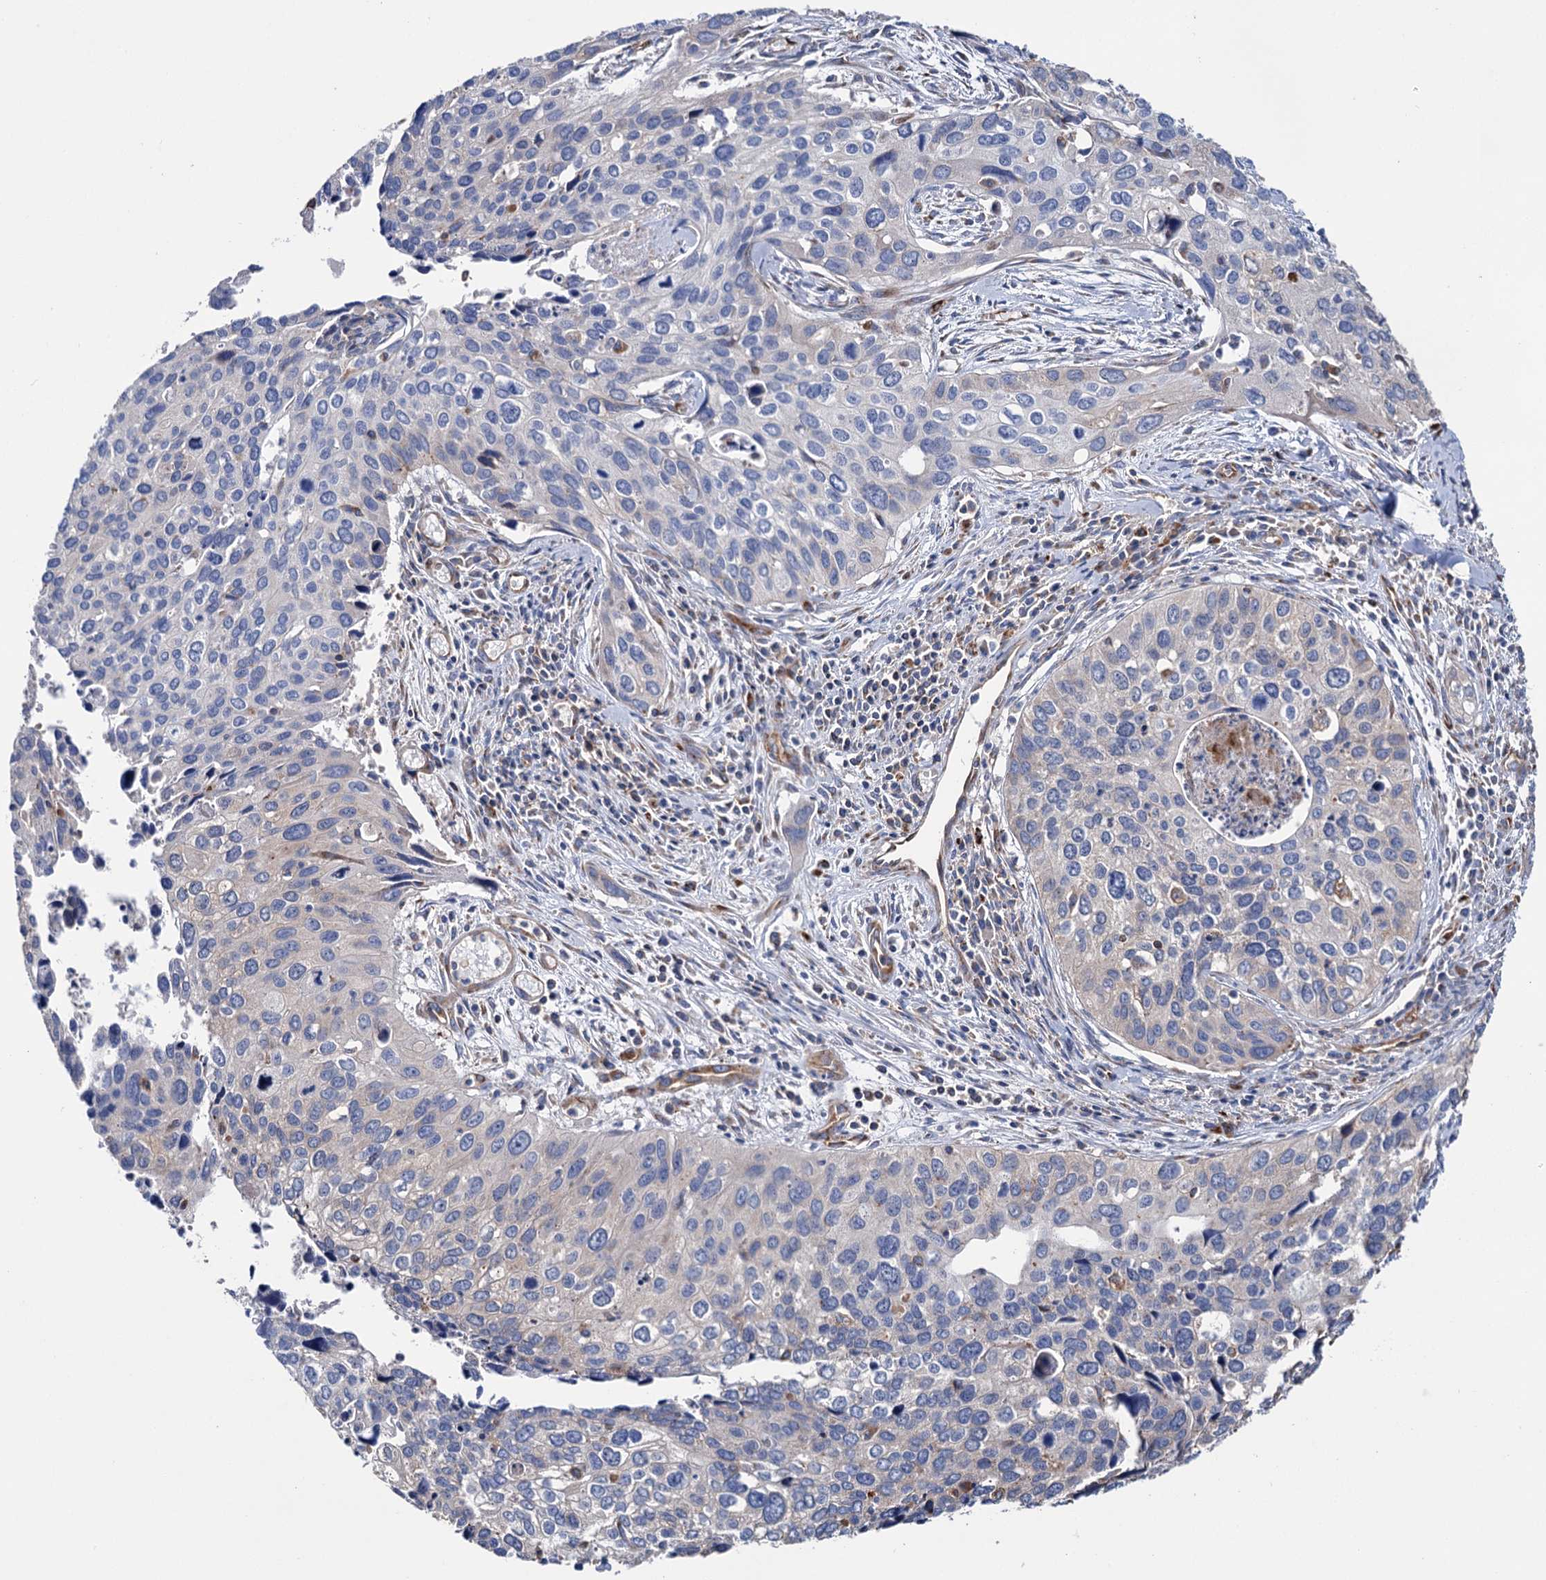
{"staining": {"intensity": "negative", "quantity": "none", "location": "none"}, "tissue": "cervical cancer", "cell_type": "Tumor cells", "image_type": "cancer", "snomed": [{"axis": "morphology", "description": "Squamous cell carcinoma, NOS"}, {"axis": "topography", "description": "Cervix"}], "caption": "DAB (3,3'-diaminobenzidine) immunohistochemical staining of human cervical cancer reveals no significant positivity in tumor cells.", "gene": "SCPEP1", "patient": {"sex": "female", "age": 55}}